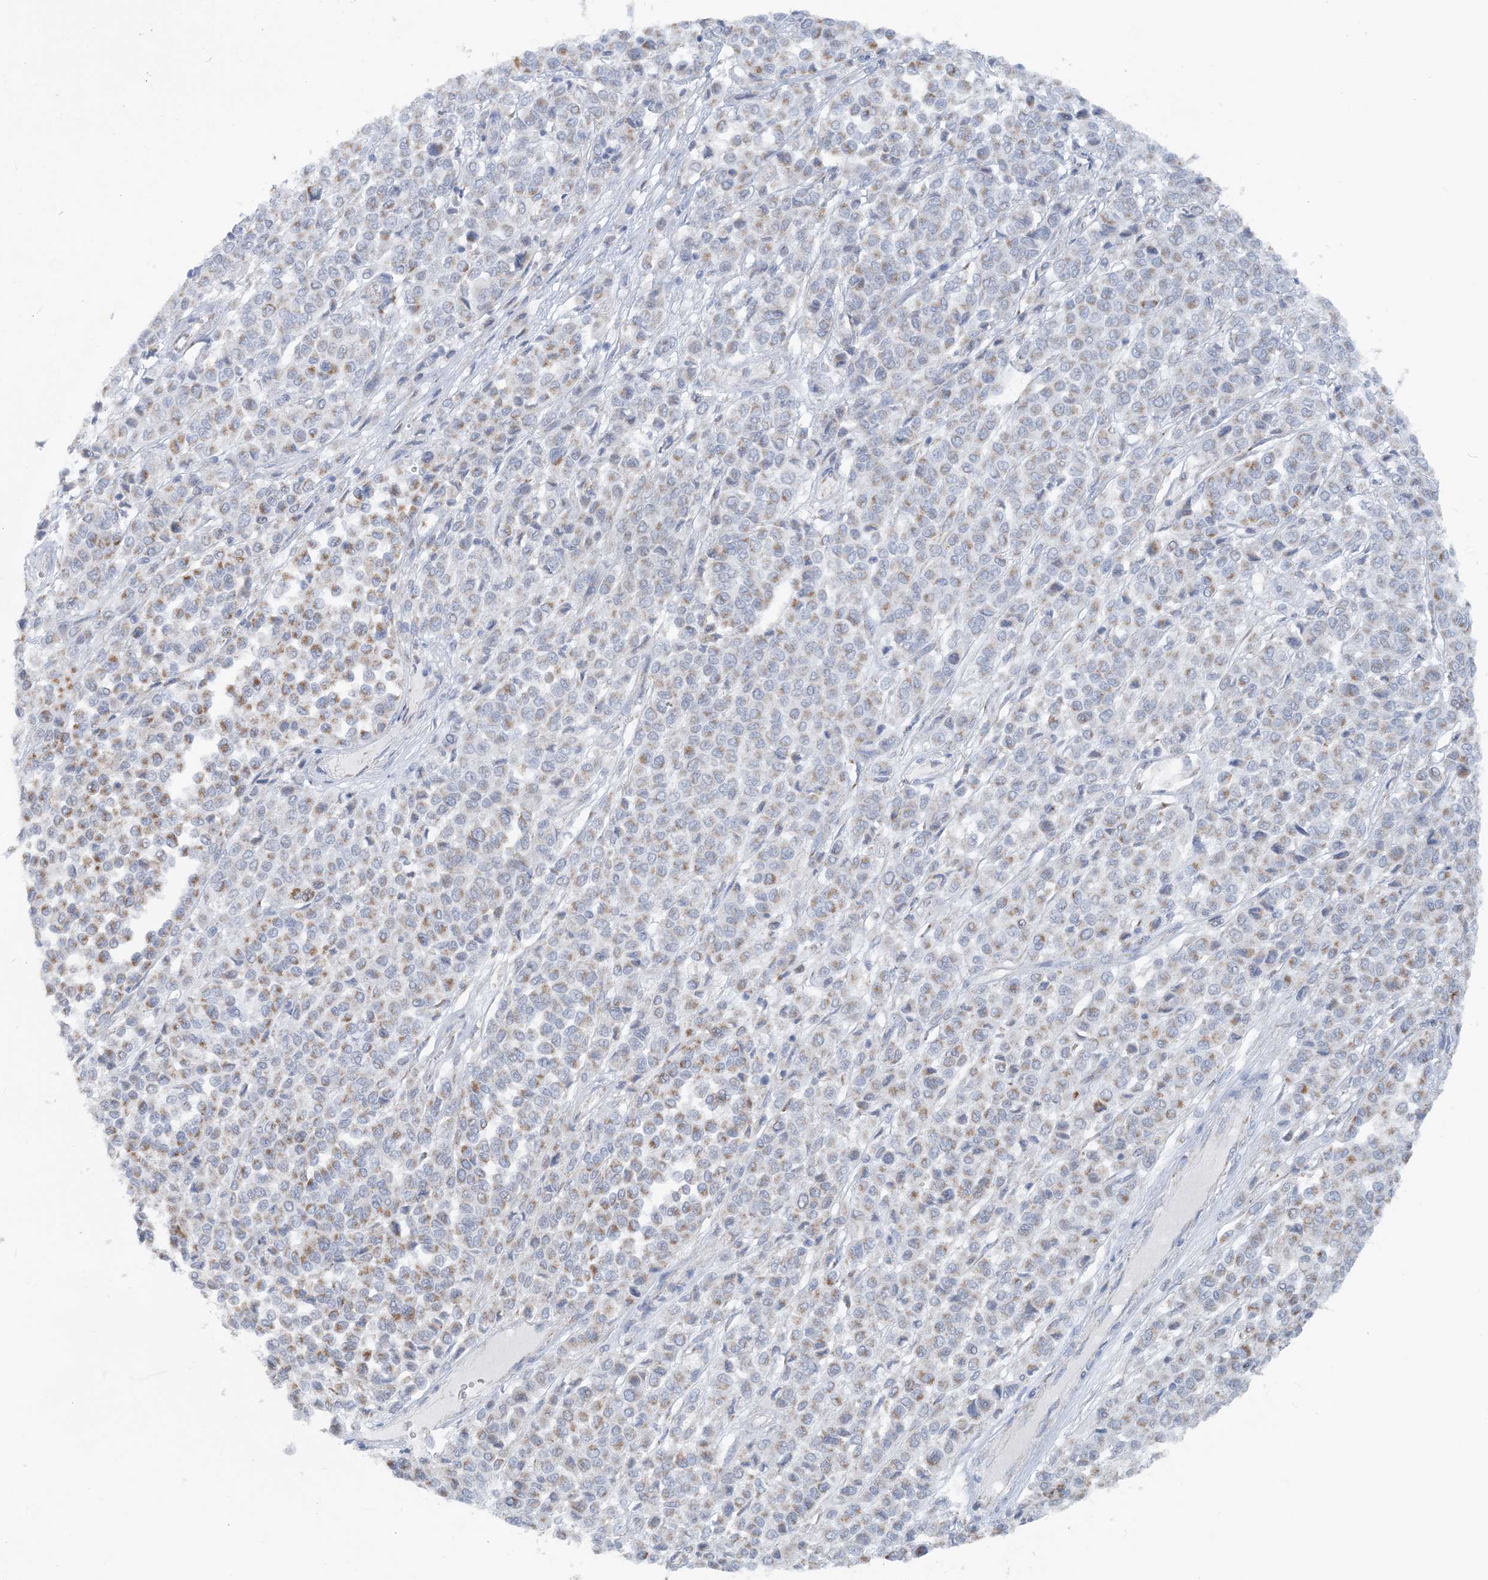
{"staining": {"intensity": "moderate", "quantity": "25%-75%", "location": "cytoplasmic/membranous"}, "tissue": "melanoma", "cell_type": "Tumor cells", "image_type": "cancer", "snomed": [{"axis": "morphology", "description": "Malignant melanoma, Metastatic site"}, {"axis": "topography", "description": "Pancreas"}], "caption": "IHC (DAB (3,3'-diaminobenzidine)) staining of malignant melanoma (metastatic site) reveals moderate cytoplasmic/membranous protein expression in approximately 25%-75% of tumor cells.", "gene": "PCCB", "patient": {"sex": "female", "age": 30}}